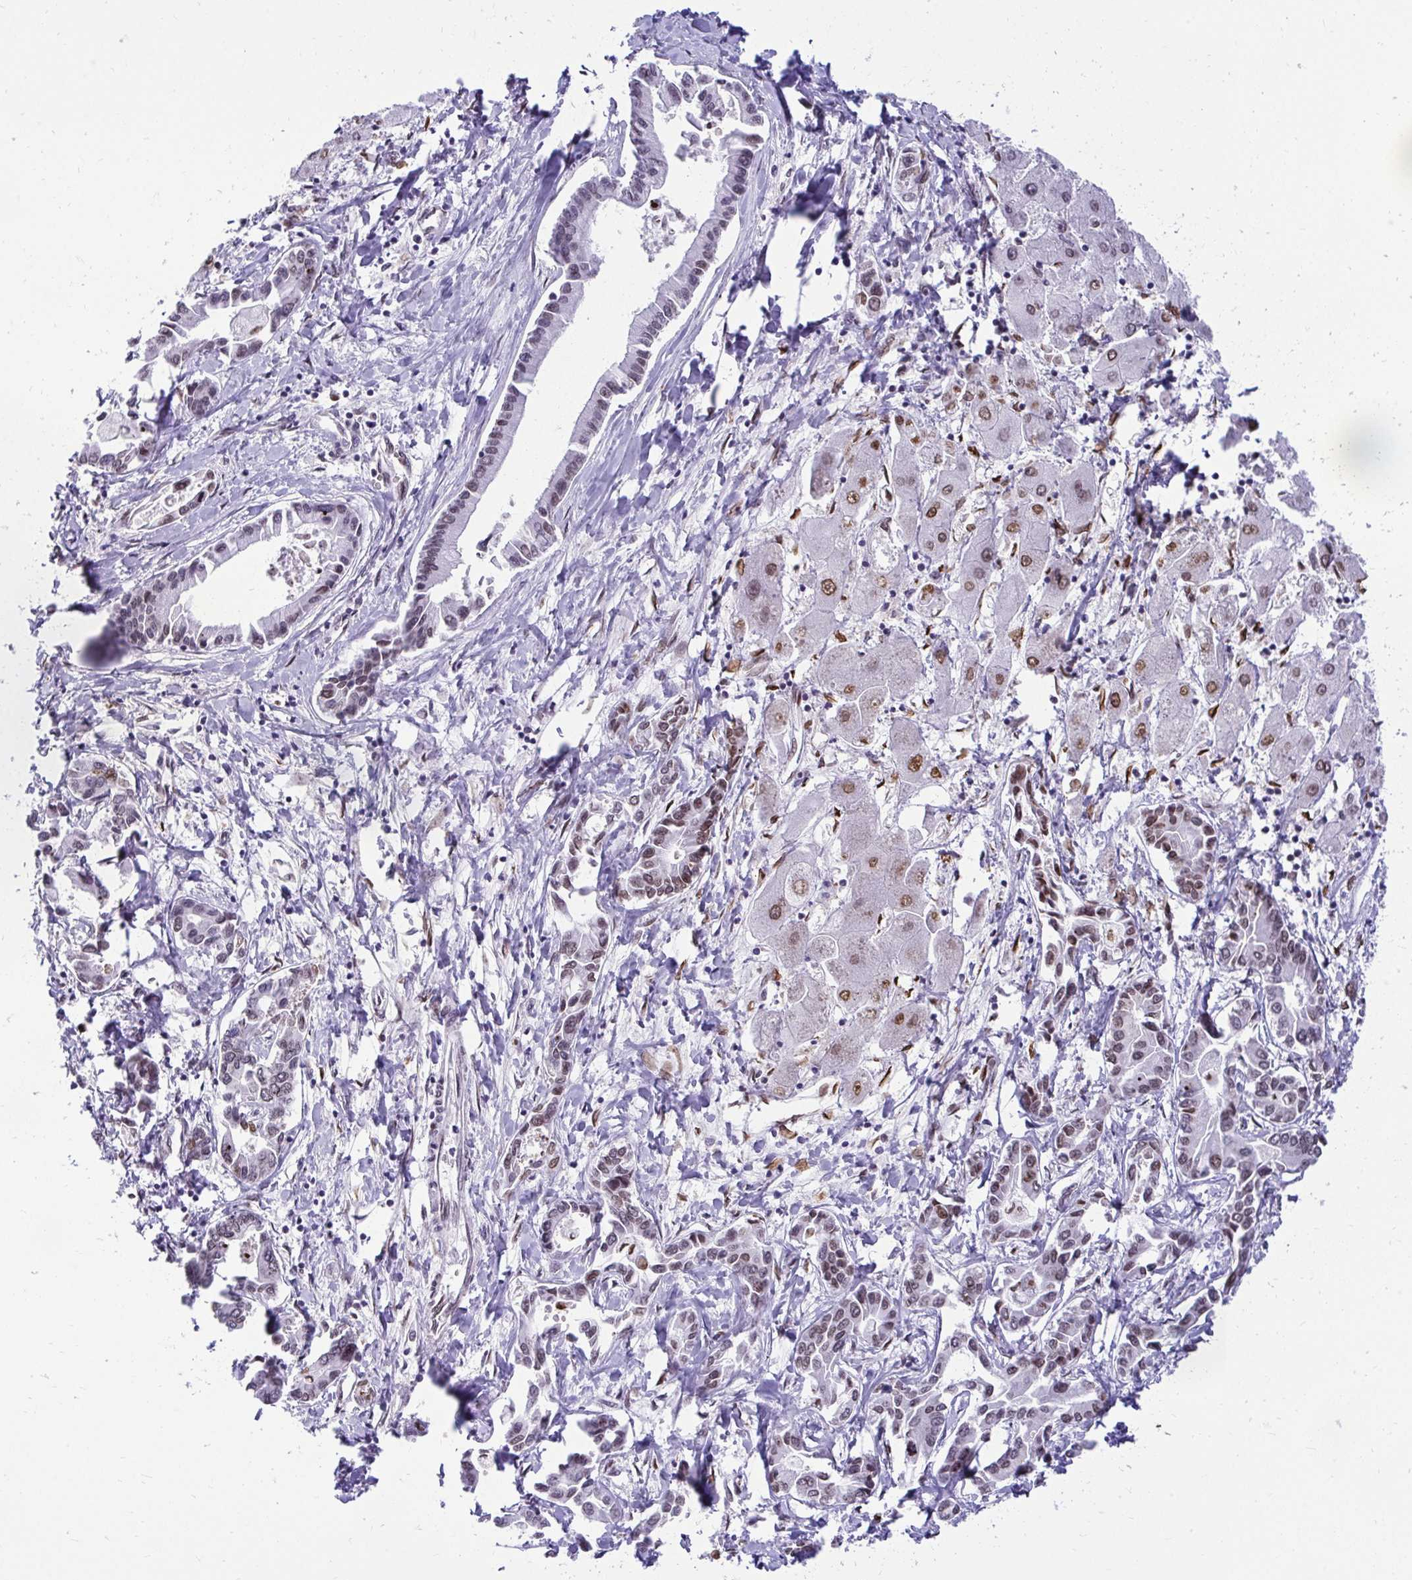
{"staining": {"intensity": "weak", "quantity": "<25%", "location": "nuclear"}, "tissue": "liver cancer", "cell_type": "Tumor cells", "image_type": "cancer", "snomed": [{"axis": "morphology", "description": "Cholangiocarcinoma"}, {"axis": "topography", "description": "Liver"}], "caption": "This is an immunohistochemistry photomicrograph of human liver cancer (cholangiocarcinoma). There is no staining in tumor cells.", "gene": "BANF1", "patient": {"sex": "male", "age": 66}}